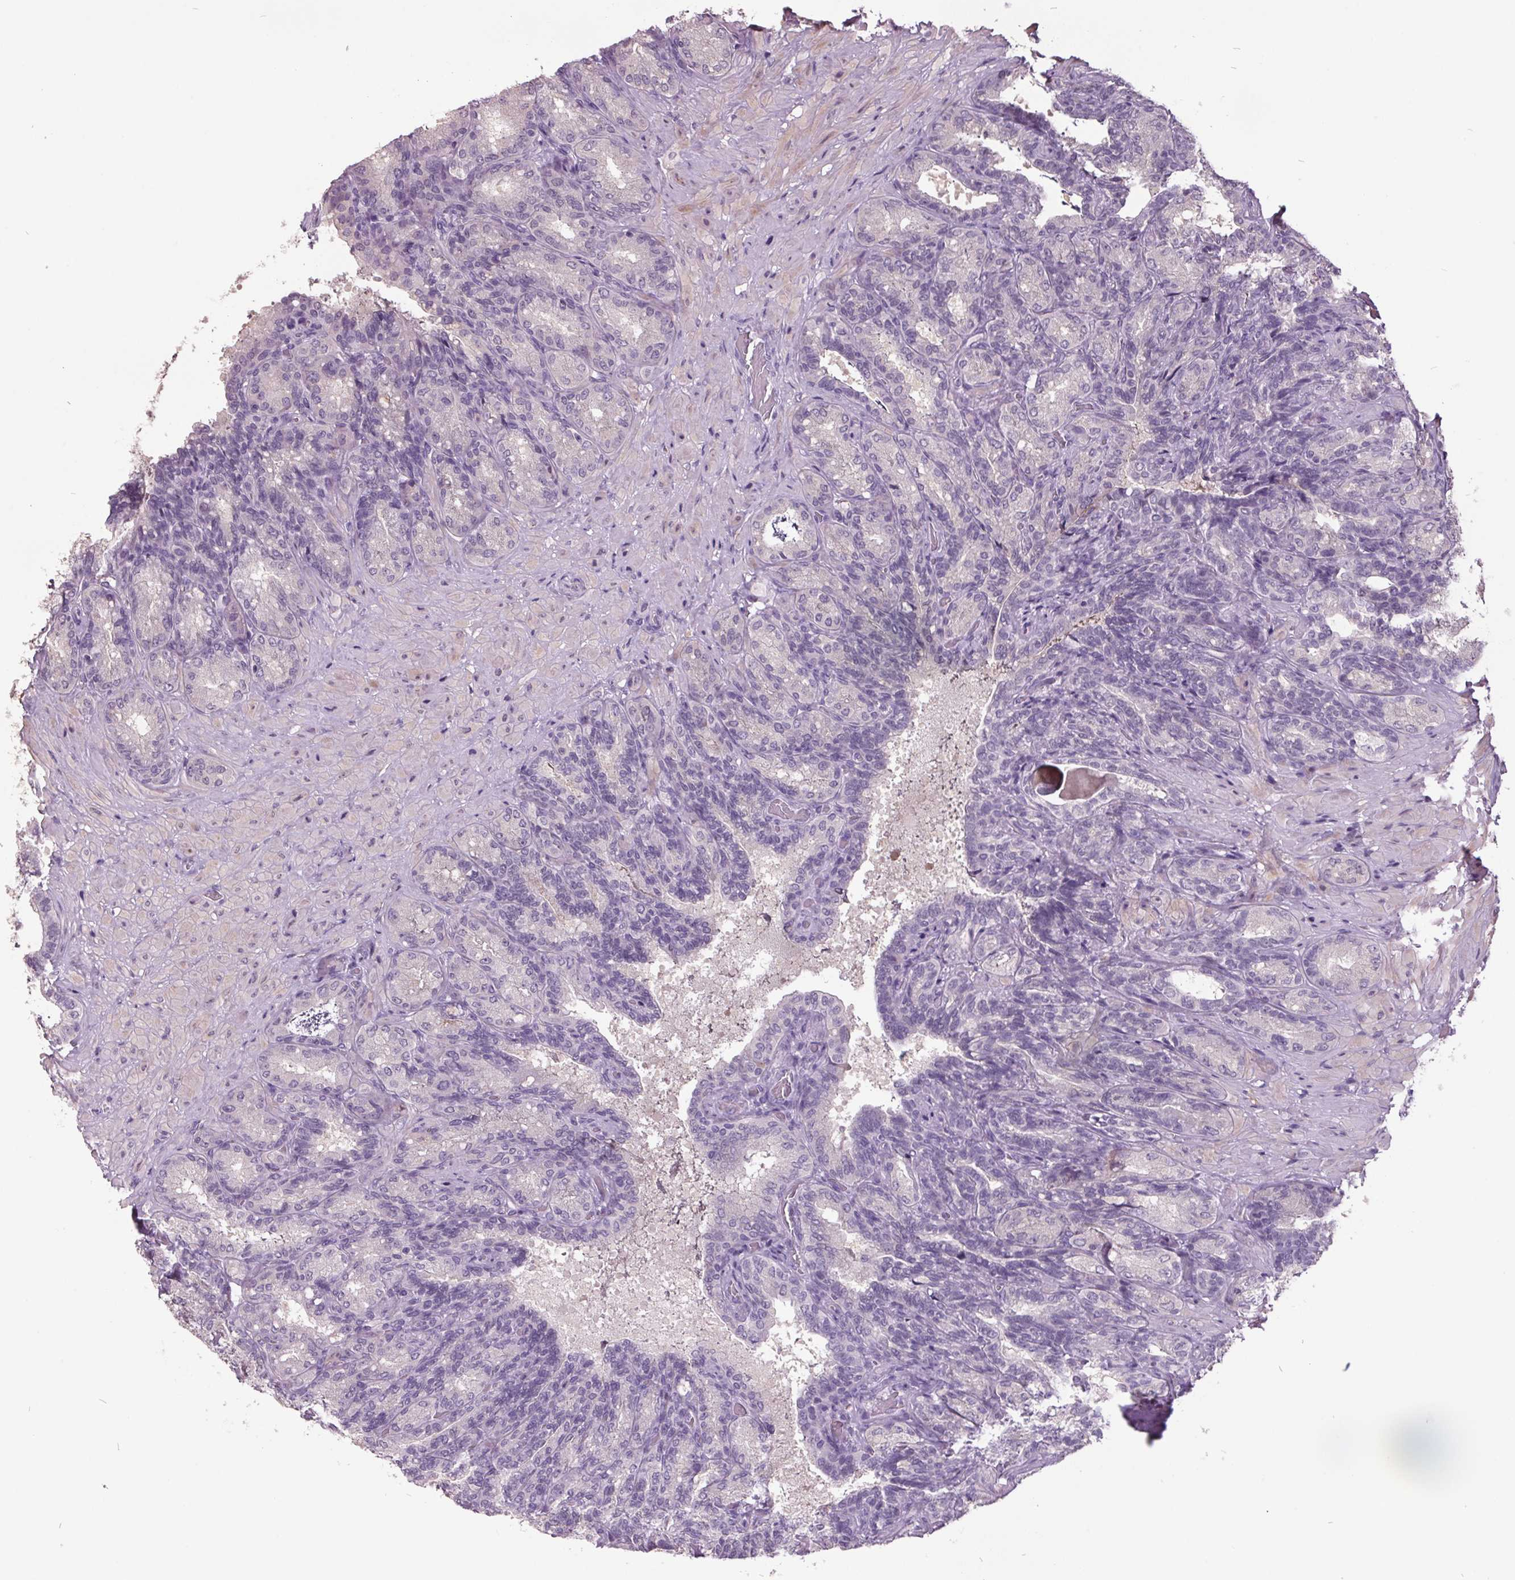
{"staining": {"intensity": "negative", "quantity": "none", "location": "none"}, "tissue": "seminal vesicle", "cell_type": "Glandular cells", "image_type": "normal", "snomed": [{"axis": "morphology", "description": "Normal tissue, NOS"}, {"axis": "topography", "description": "Seminal veicle"}], "caption": "There is no significant staining in glandular cells of seminal vesicle. (DAB (3,3'-diaminobenzidine) immunohistochemistry, high magnification).", "gene": "C2orf16", "patient": {"sex": "male", "age": 68}}